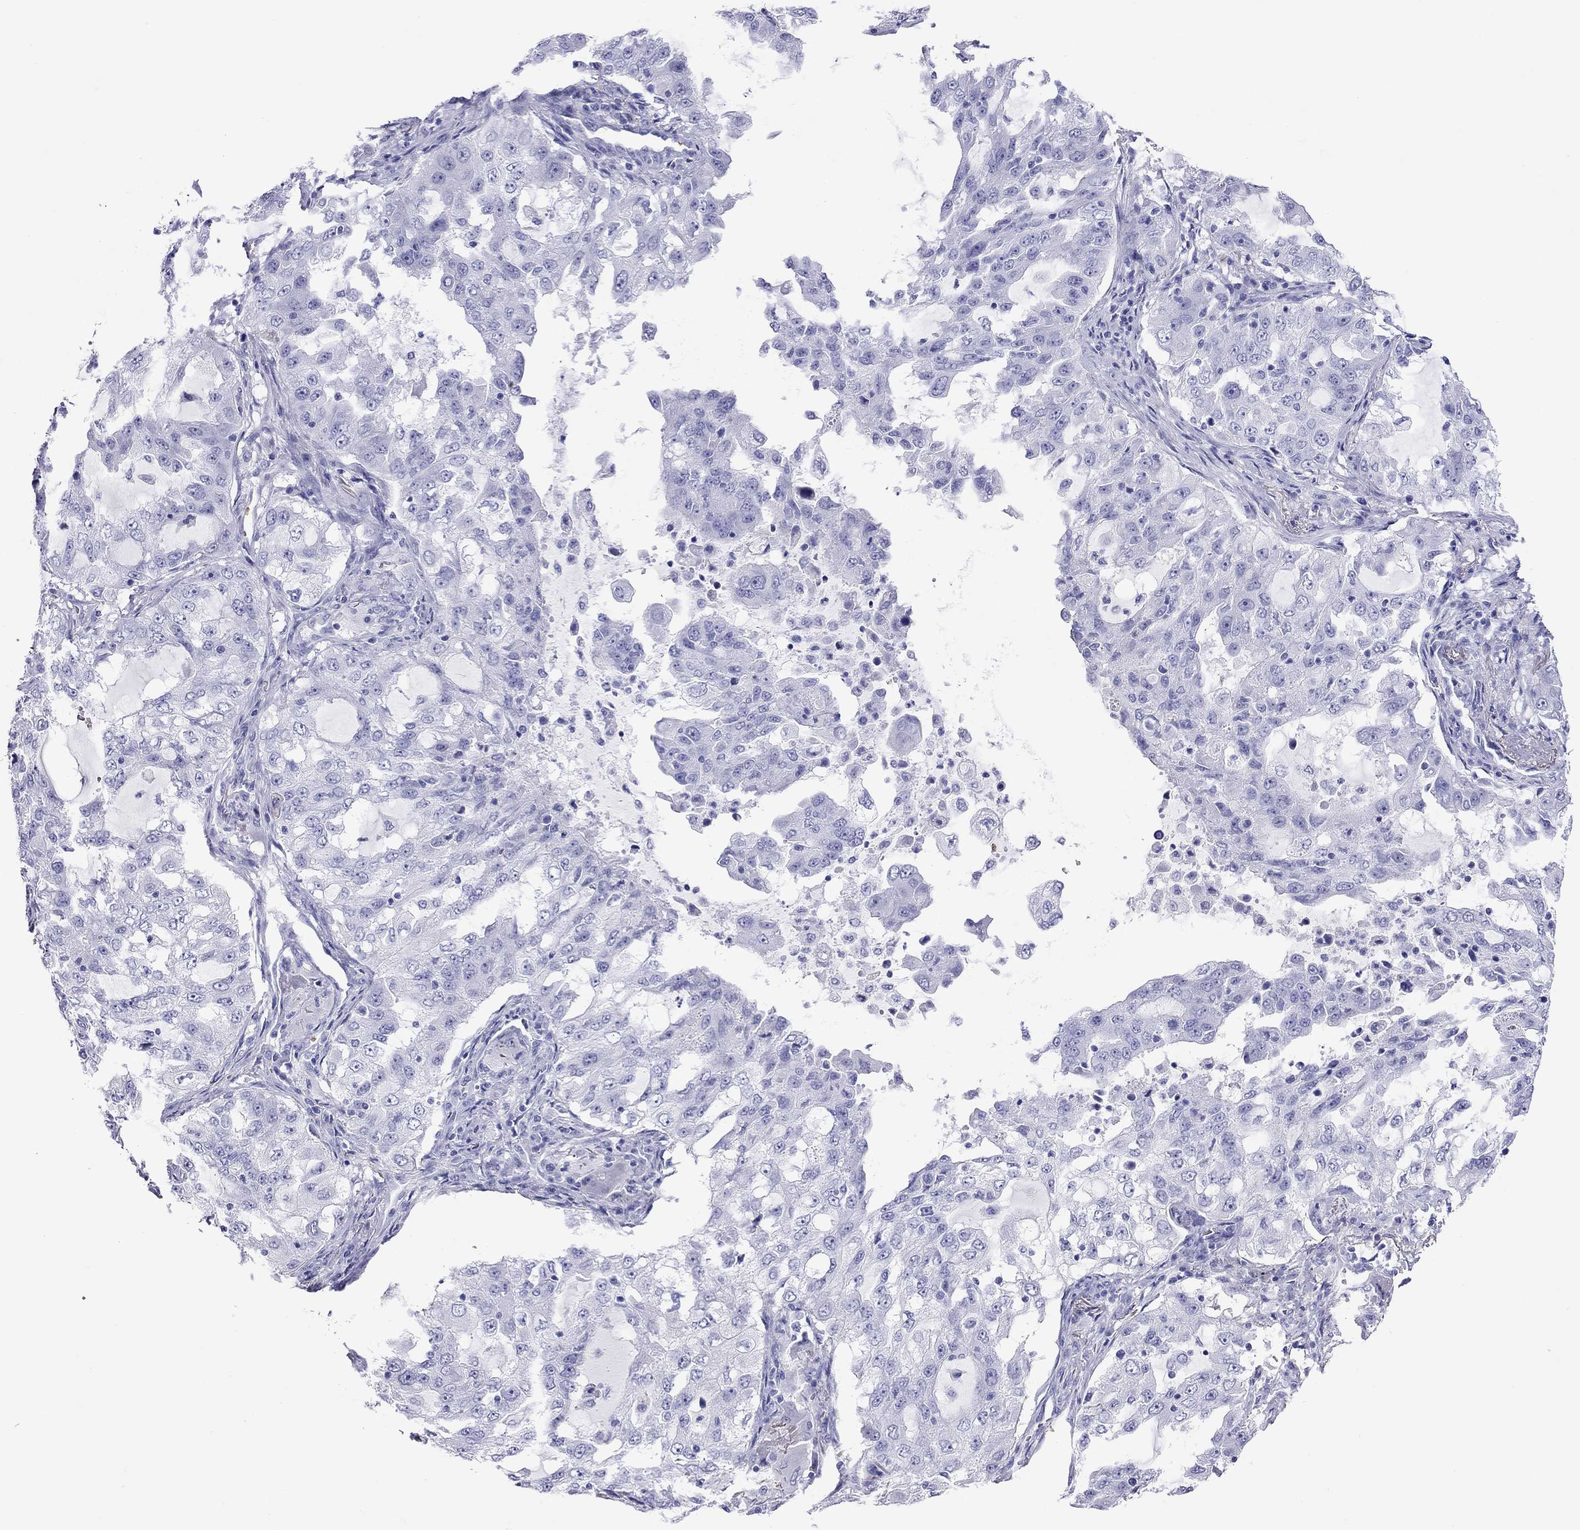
{"staining": {"intensity": "negative", "quantity": "none", "location": "none"}, "tissue": "lung cancer", "cell_type": "Tumor cells", "image_type": "cancer", "snomed": [{"axis": "morphology", "description": "Adenocarcinoma, NOS"}, {"axis": "topography", "description": "Lung"}], "caption": "Histopathology image shows no protein expression in tumor cells of lung adenocarcinoma tissue.", "gene": "PTPRN", "patient": {"sex": "female", "age": 61}}